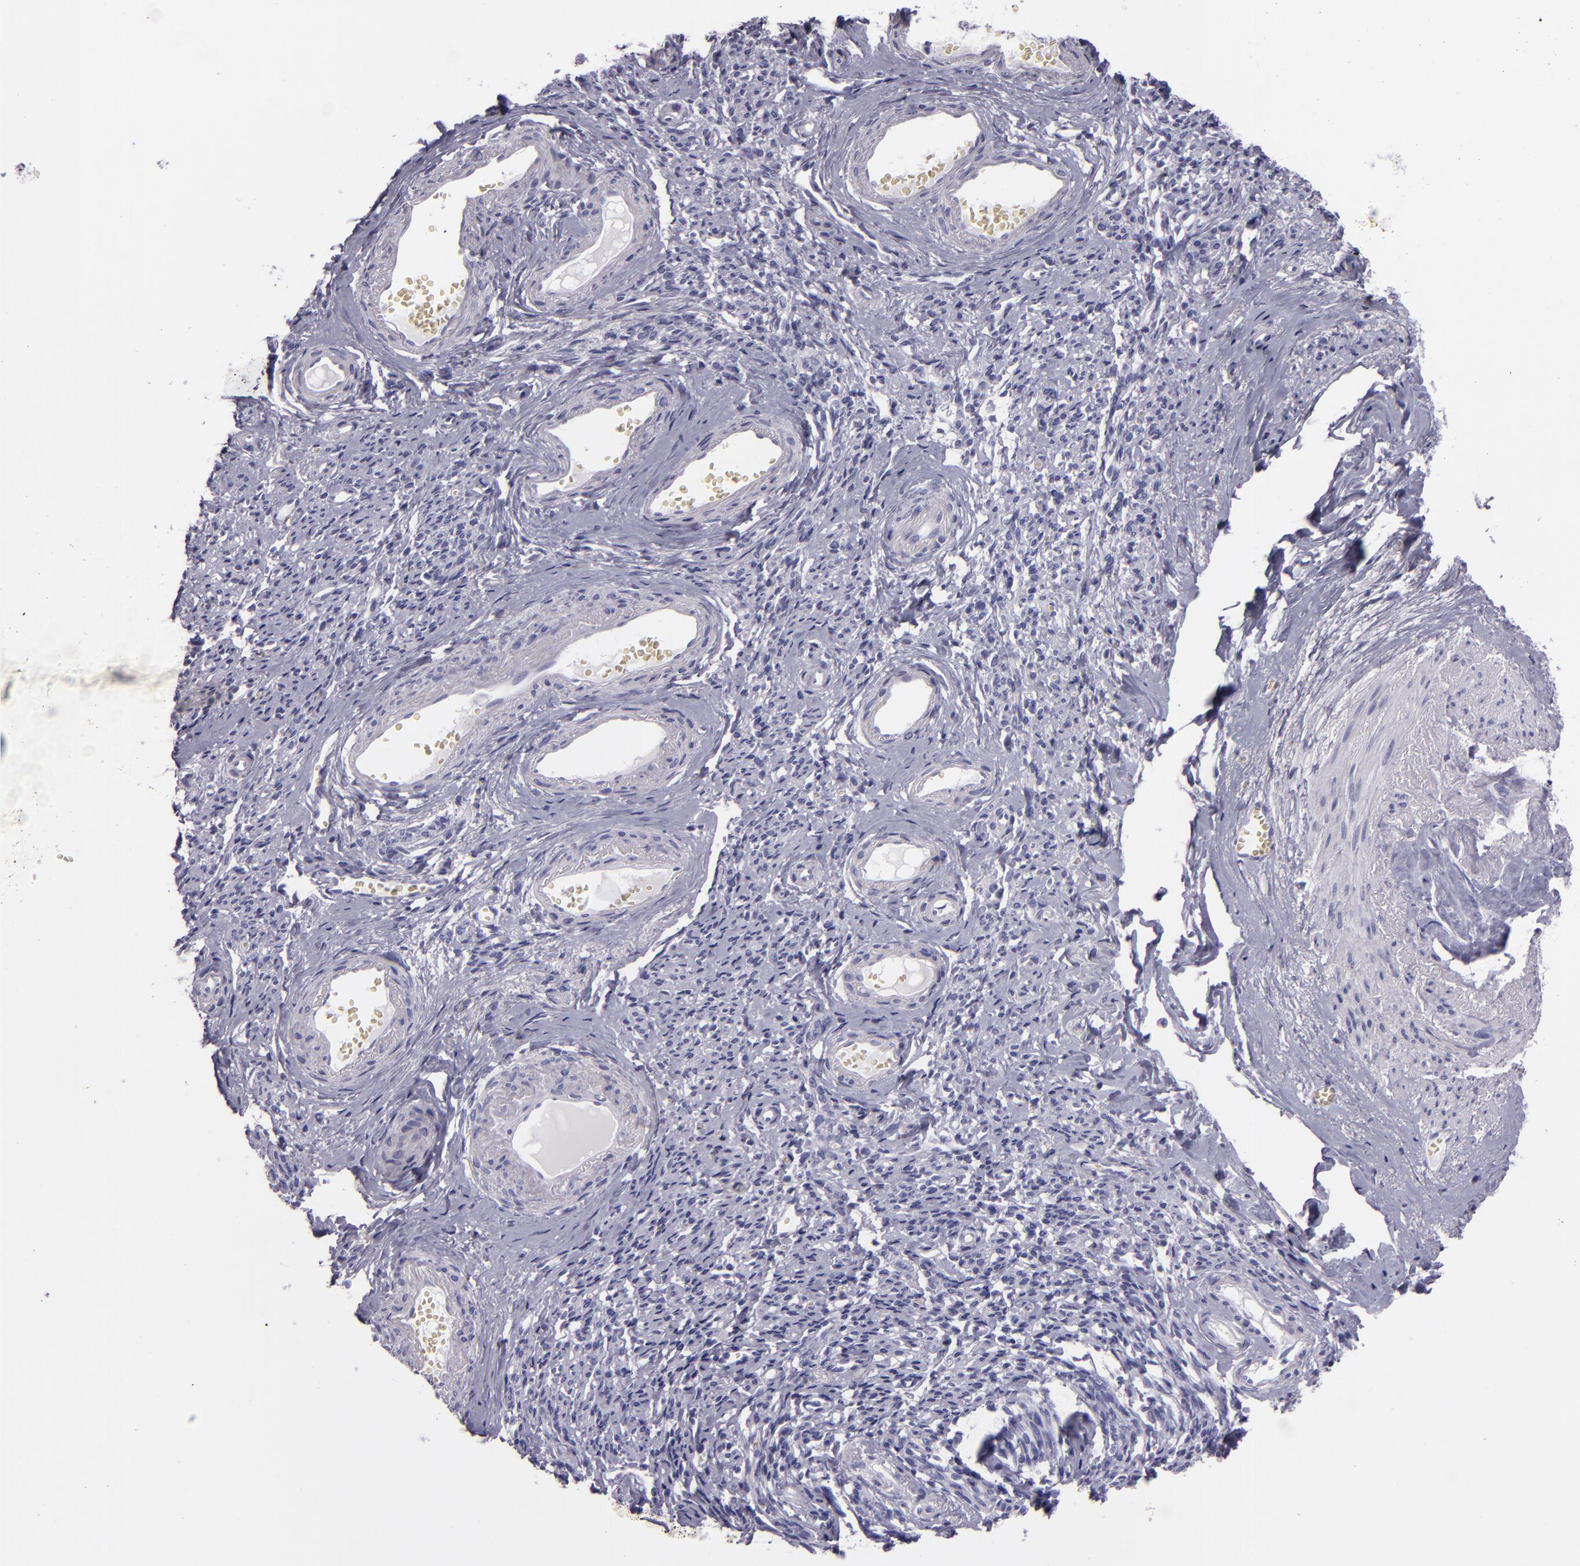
{"staining": {"intensity": "negative", "quantity": "none", "location": "none"}, "tissue": "endometrial cancer", "cell_type": "Tumor cells", "image_type": "cancer", "snomed": [{"axis": "morphology", "description": "Adenocarcinoma, NOS"}, {"axis": "topography", "description": "Endometrium"}], "caption": "Tumor cells show no significant expression in endometrial cancer (adenocarcinoma).", "gene": "CR2", "patient": {"sex": "female", "age": 75}}